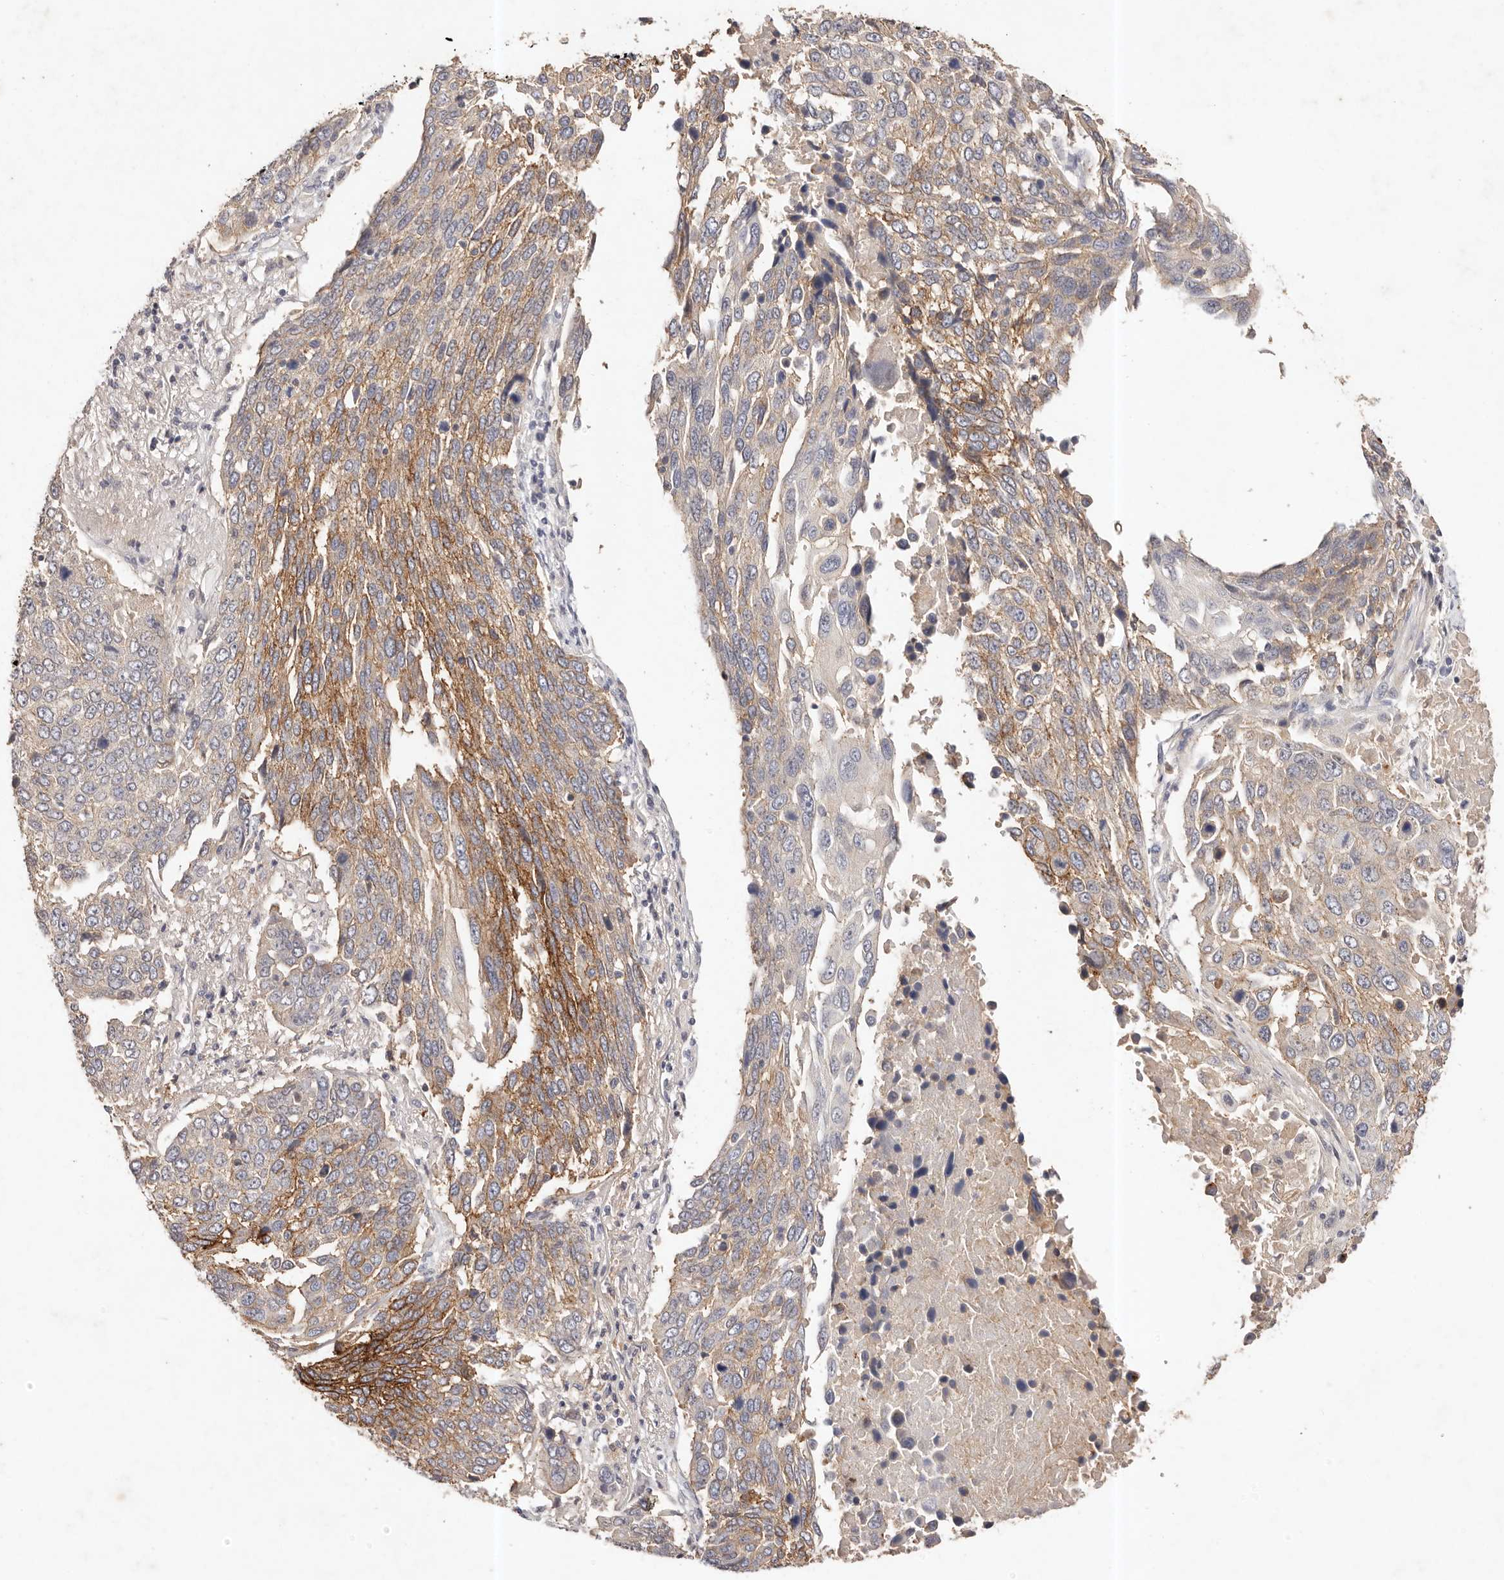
{"staining": {"intensity": "moderate", "quantity": "25%-75%", "location": "cytoplasmic/membranous"}, "tissue": "lung cancer", "cell_type": "Tumor cells", "image_type": "cancer", "snomed": [{"axis": "morphology", "description": "Squamous cell carcinoma, NOS"}, {"axis": "topography", "description": "Lung"}], "caption": "This histopathology image exhibits immunohistochemistry (IHC) staining of lung cancer, with medium moderate cytoplasmic/membranous staining in about 25%-75% of tumor cells.", "gene": "CXADR", "patient": {"sex": "male", "age": 66}}